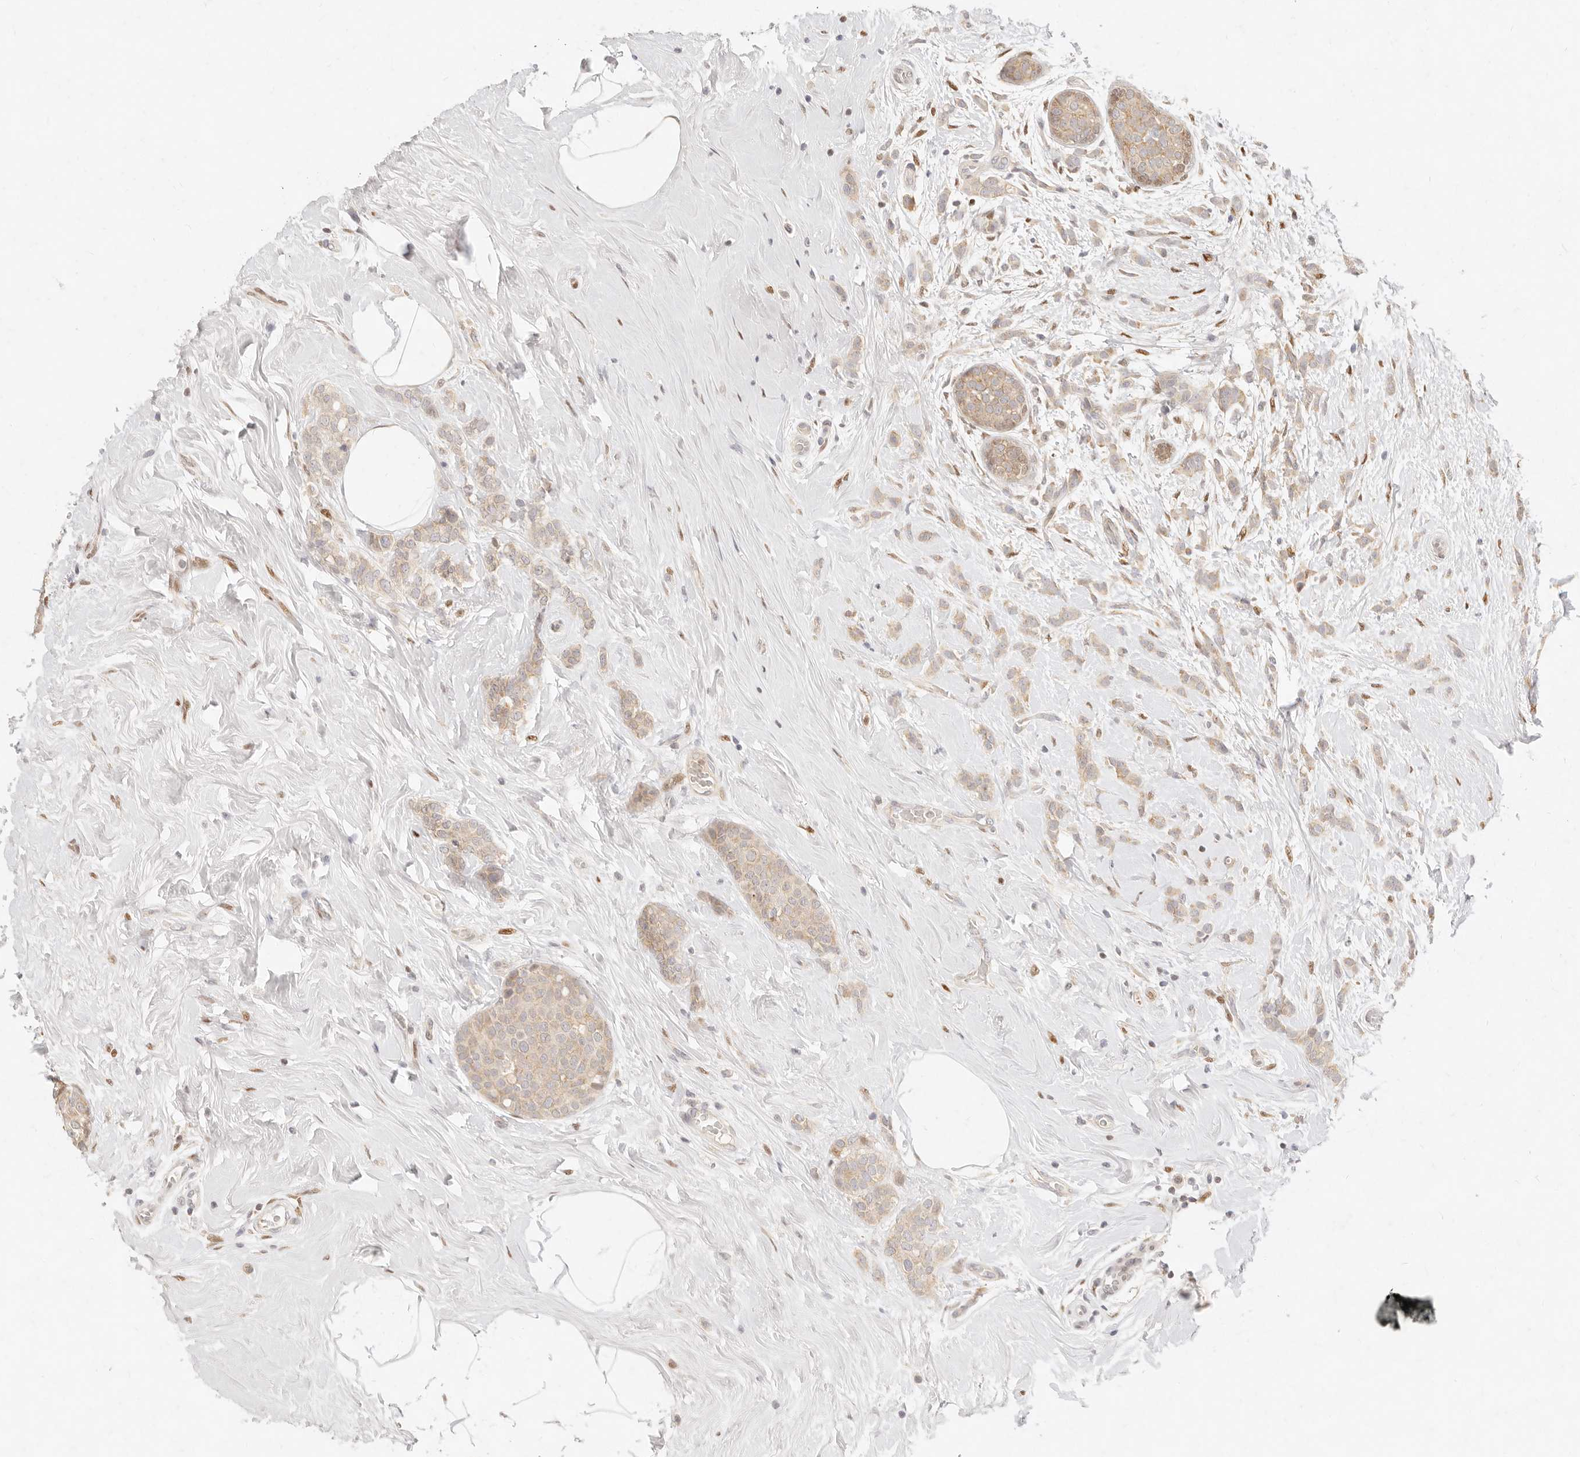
{"staining": {"intensity": "weak", "quantity": ">75%", "location": "cytoplasmic/membranous"}, "tissue": "breast cancer", "cell_type": "Tumor cells", "image_type": "cancer", "snomed": [{"axis": "morphology", "description": "Lobular carcinoma, in situ"}, {"axis": "morphology", "description": "Lobular carcinoma"}, {"axis": "topography", "description": "Breast"}], "caption": "Protein staining exhibits weak cytoplasmic/membranous staining in approximately >75% of tumor cells in breast cancer.", "gene": "ASCL3", "patient": {"sex": "female", "age": 41}}